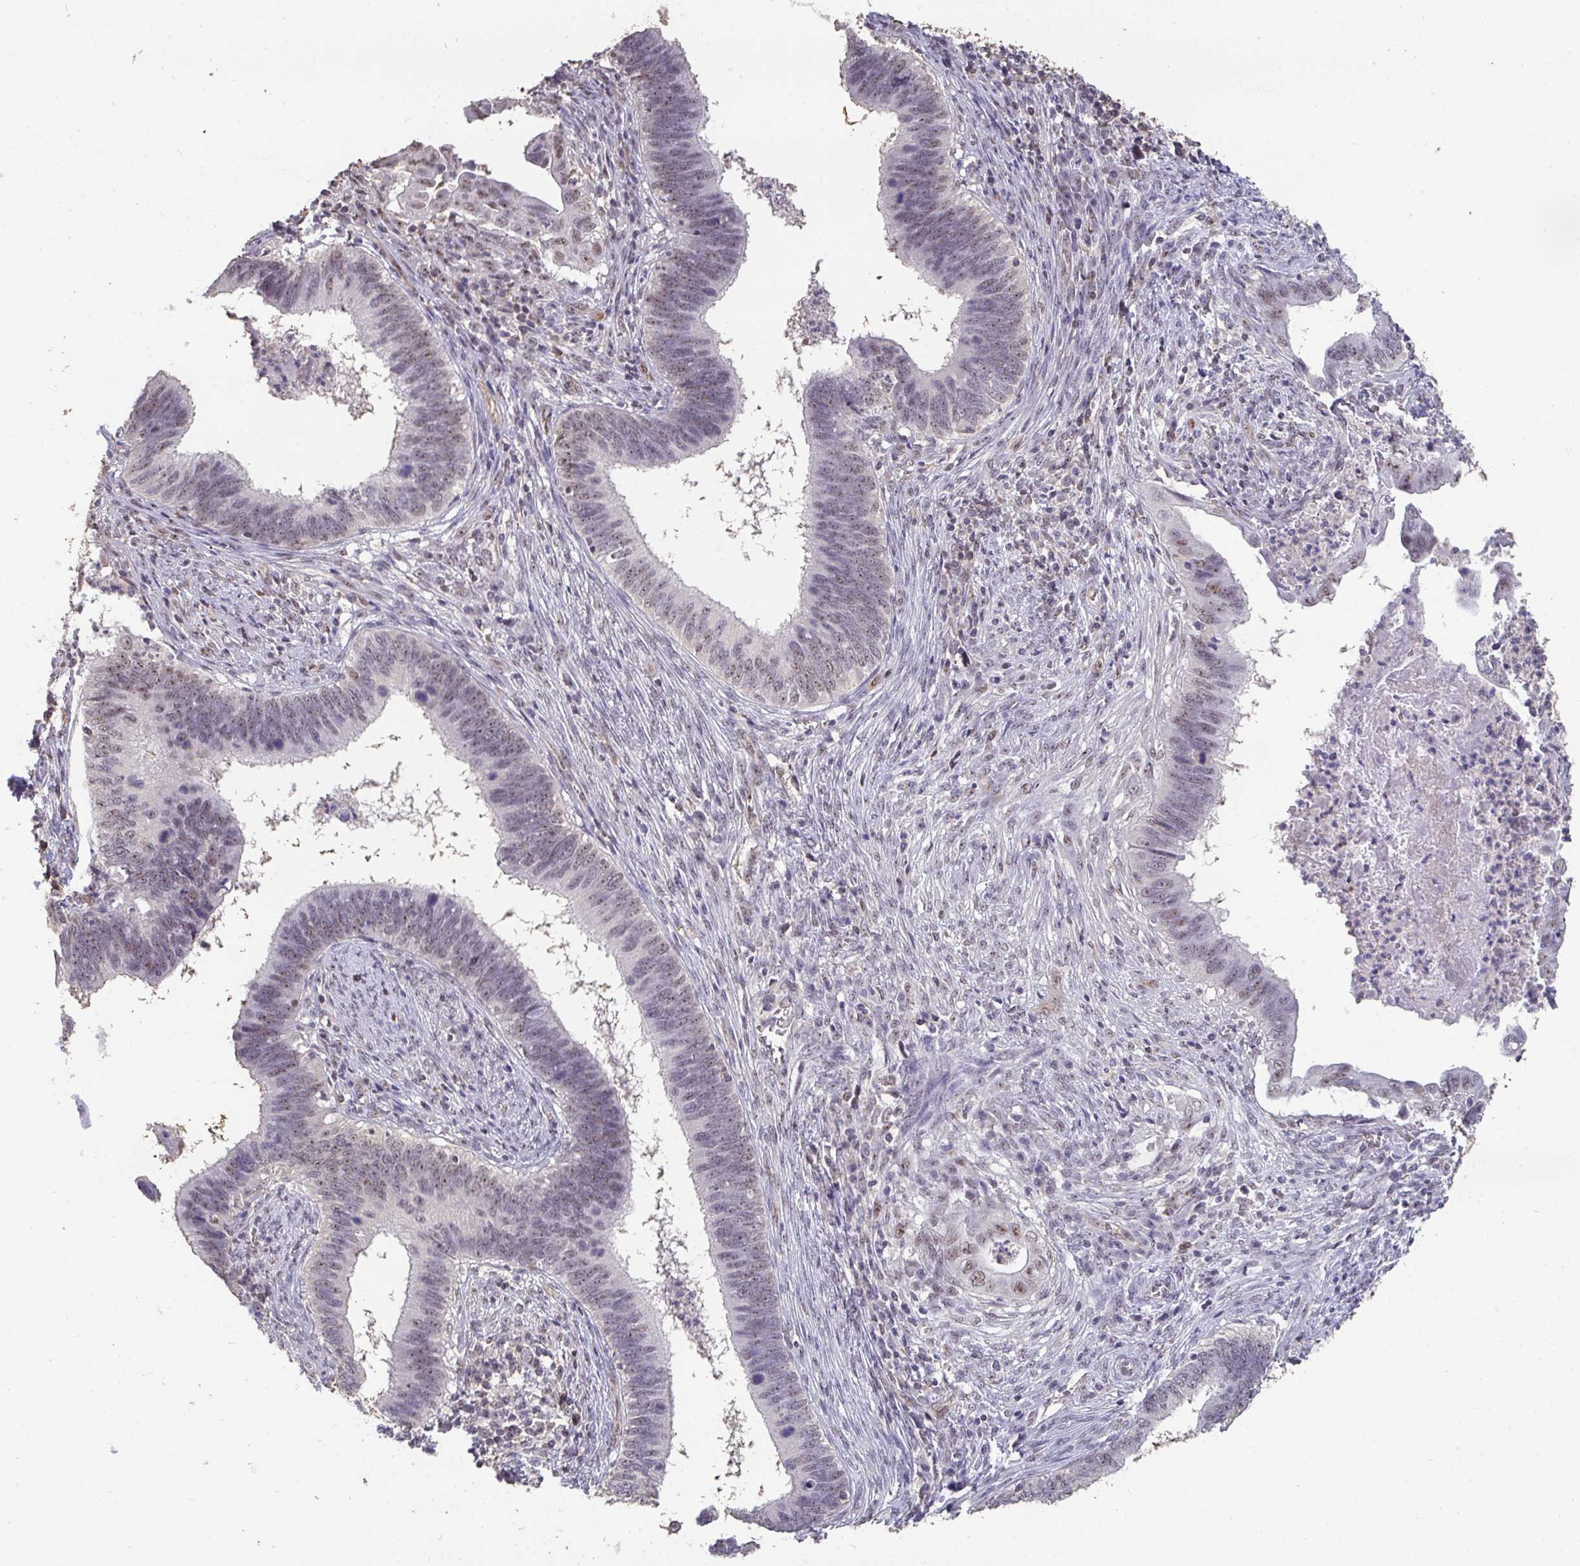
{"staining": {"intensity": "weak", "quantity": "25%-75%", "location": "nuclear"}, "tissue": "cervical cancer", "cell_type": "Tumor cells", "image_type": "cancer", "snomed": [{"axis": "morphology", "description": "Adenocarcinoma, NOS"}, {"axis": "topography", "description": "Cervix"}], "caption": "Cervical adenocarcinoma was stained to show a protein in brown. There is low levels of weak nuclear positivity in approximately 25%-75% of tumor cells. (IHC, brightfield microscopy, high magnification).", "gene": "SENP3", "patient": {"sex": "female", "age": 42}}